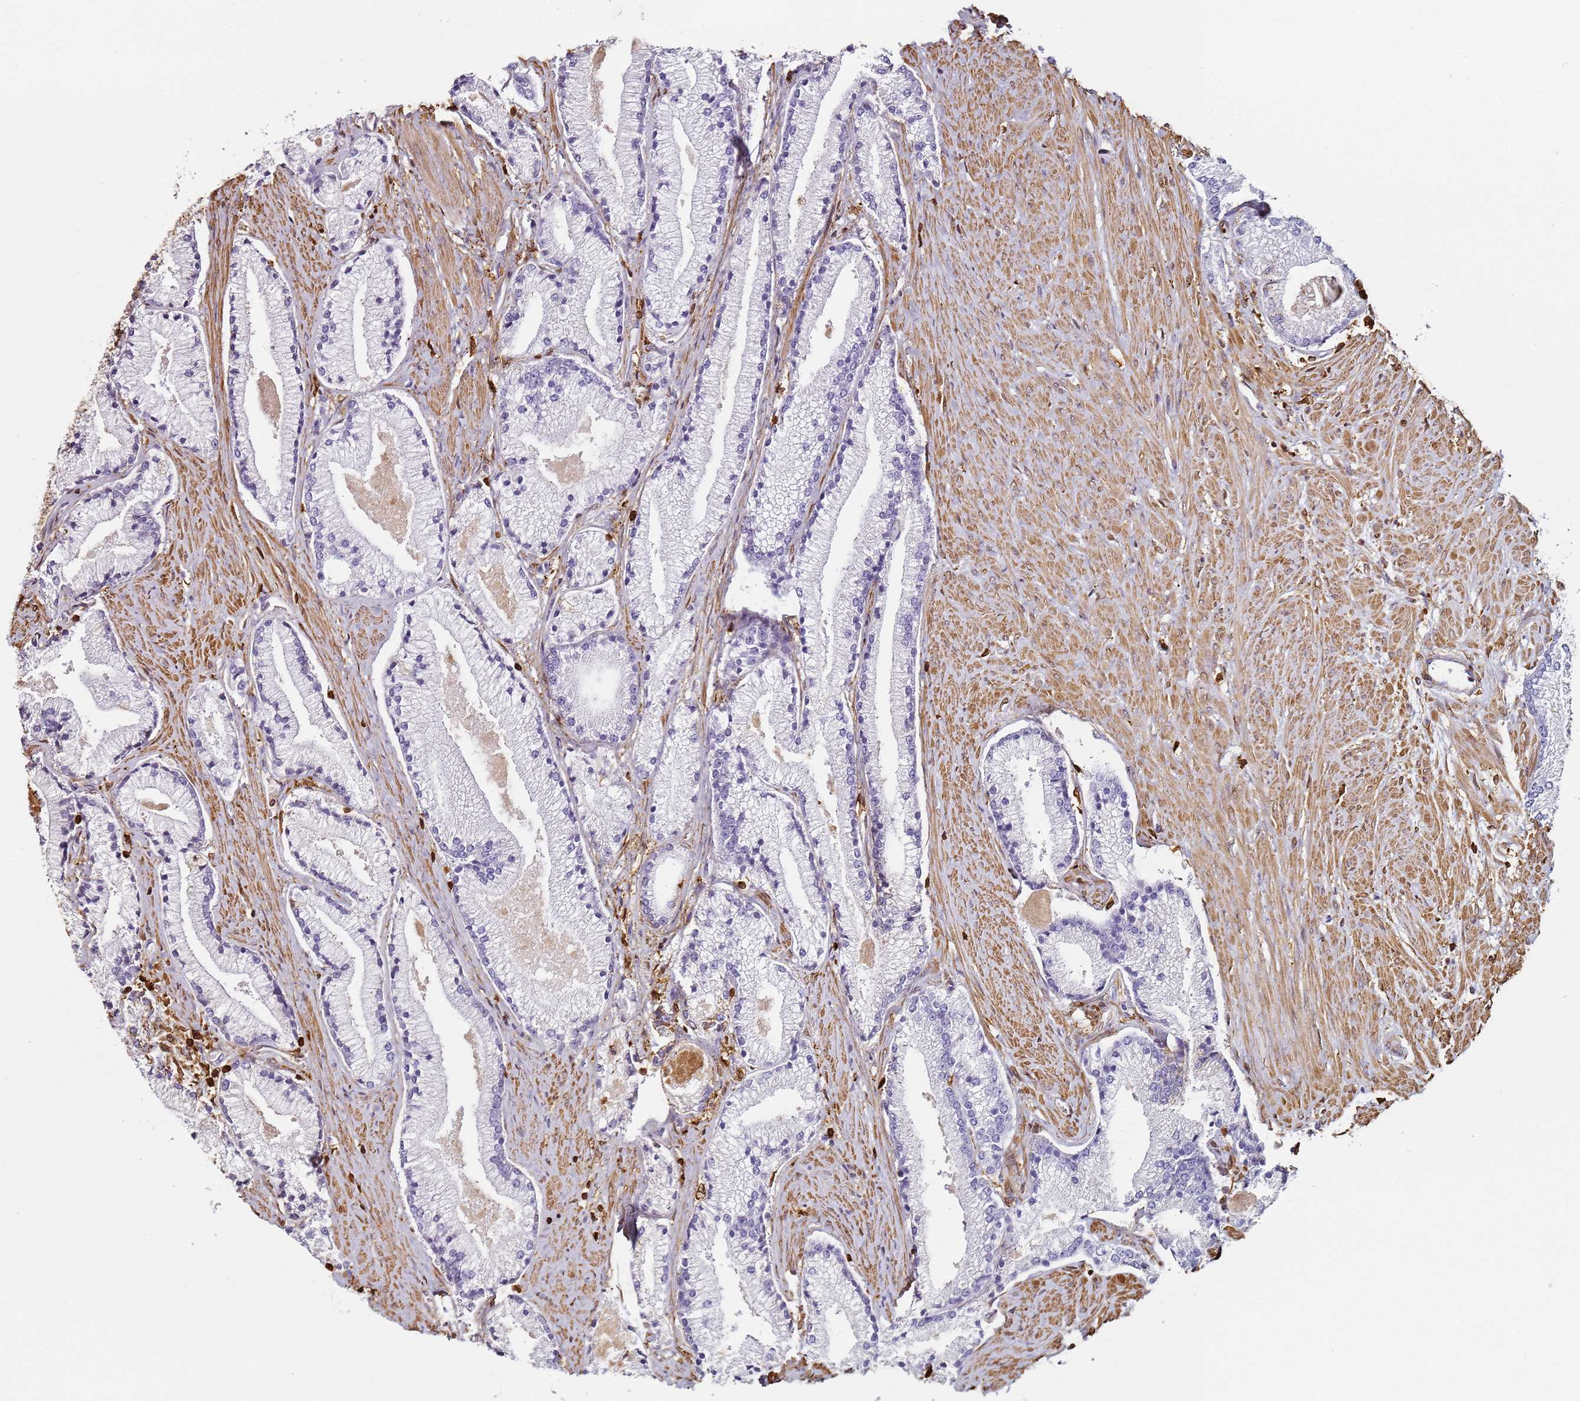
{"staining": {"intensity": "negative", "quantity": "none", "location": "none"}, "tissue": "prostate cancer", "cell_type": "Tumor cells", "image_type": "cancer", "snomed": [{"axis": "morphology", "description": "Adenocarcinoma, High grade"}, {"axis": "topography", "description": "Prostate"}], "caption": "Immunohistochemistry histopathology image of prostate cancer stained for a protein (brown), which demonstrates no staining in tumor cells.", "gene": "S100A4", "patient": {"sex": "male", "age": 67}}